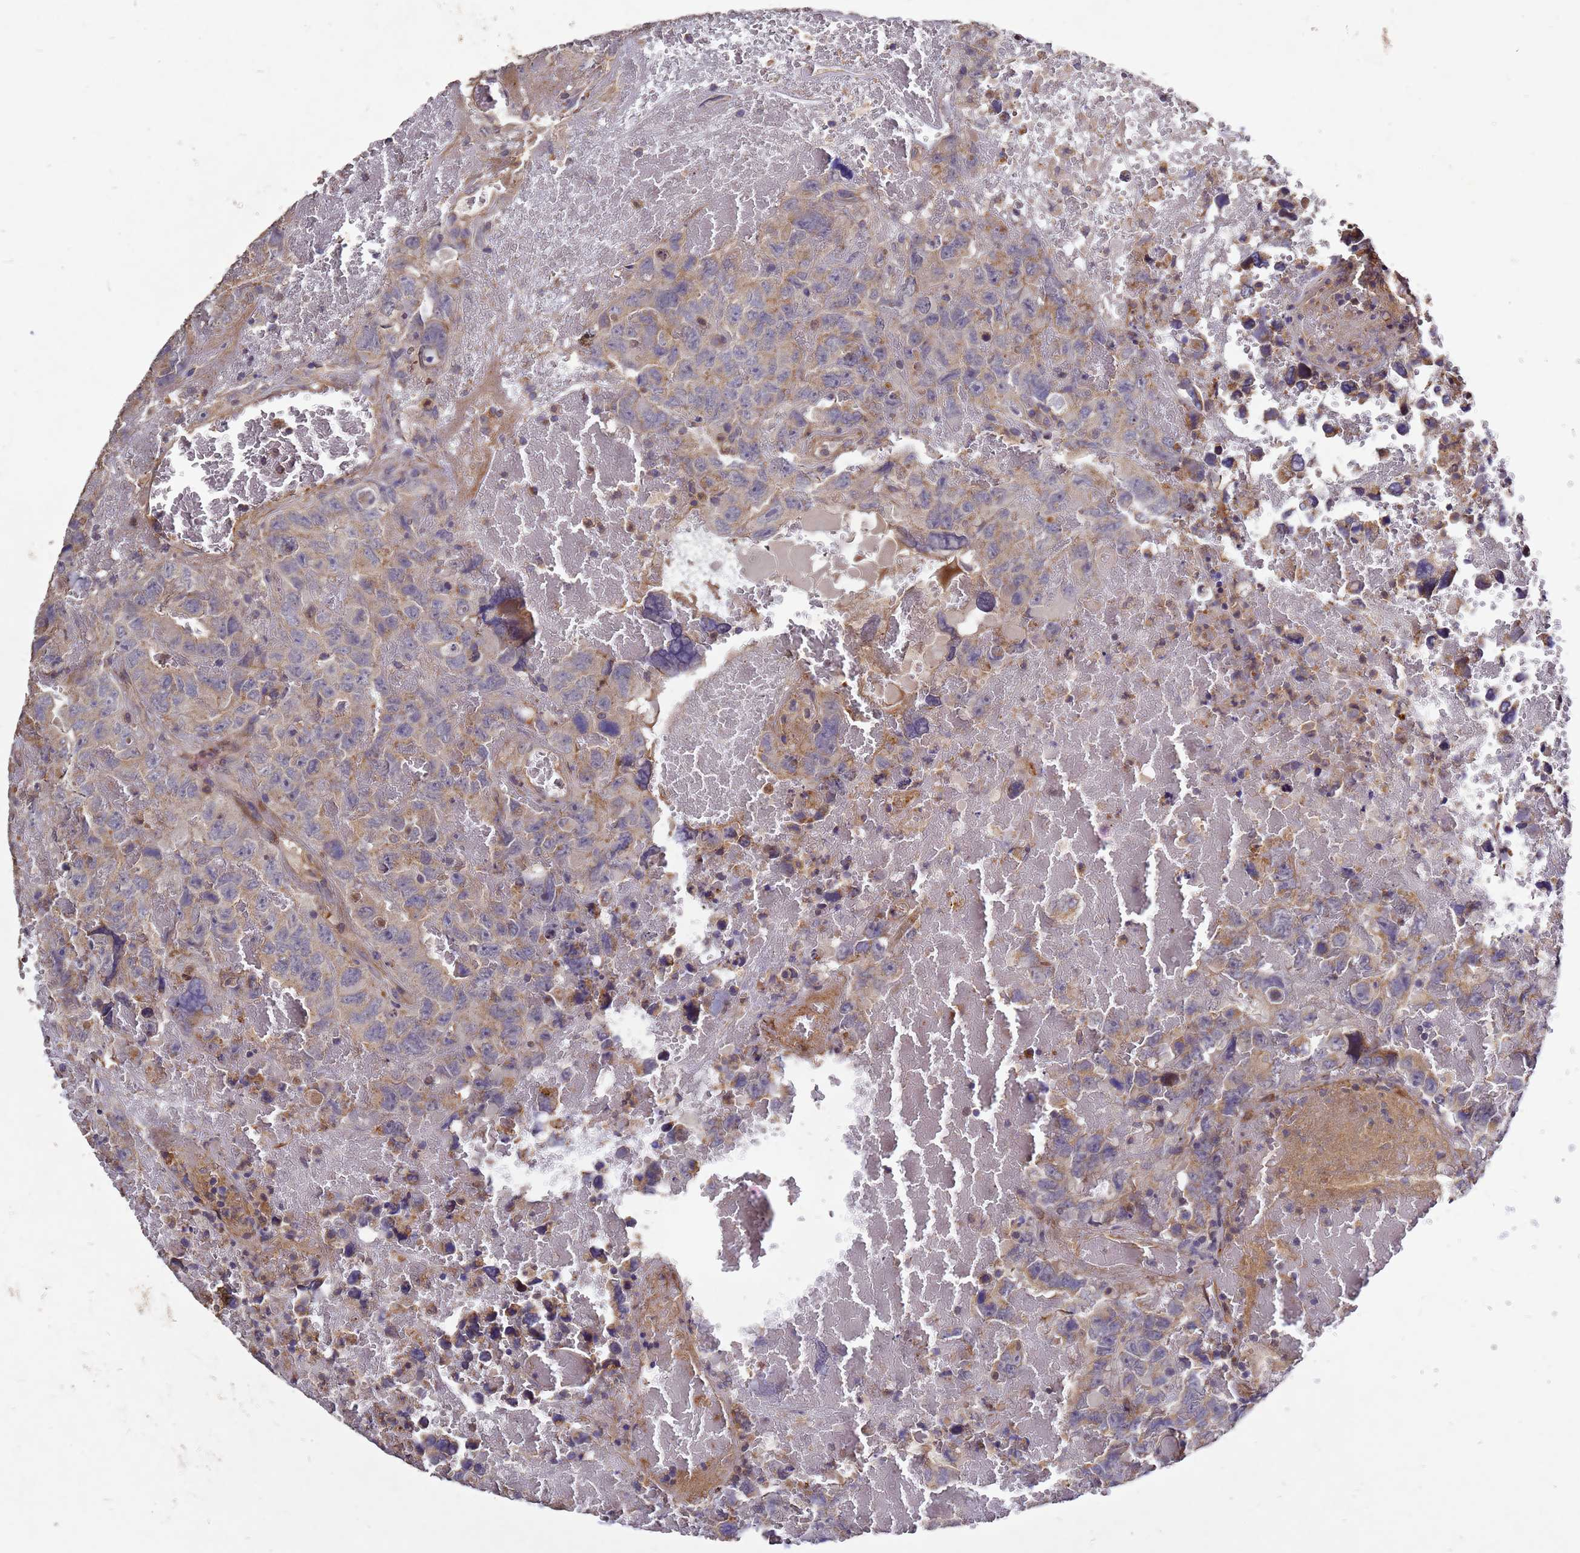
{"staining": {"intensity": "moderate", "quantity": "<25%", "location": "cytoplasmic/membranous"}, "tissue": "testis cancer", "cell_type": "Tumor cells", "image_type": "cancer", "snomed": [{"axis": "morphology", "description": "Carcinoma, Embryonal, NOS"}, {"axis": "topography", "description": "Testis"}], "caption": "The histopathology image demonstrates staining of testis cancer (embryonal carcinoma), revealing moderate cytoplasmic/membranous protein positivity (brown color) within tumor cells. The staining is performed using DAB (3,3'-diaminobenzidine) brown chromogen to label protein expression. The nuclei are counter-stained blue using hematoxylin.", "gene": "RSPRY1", "patient": {"sex": "male", "age": 45}}